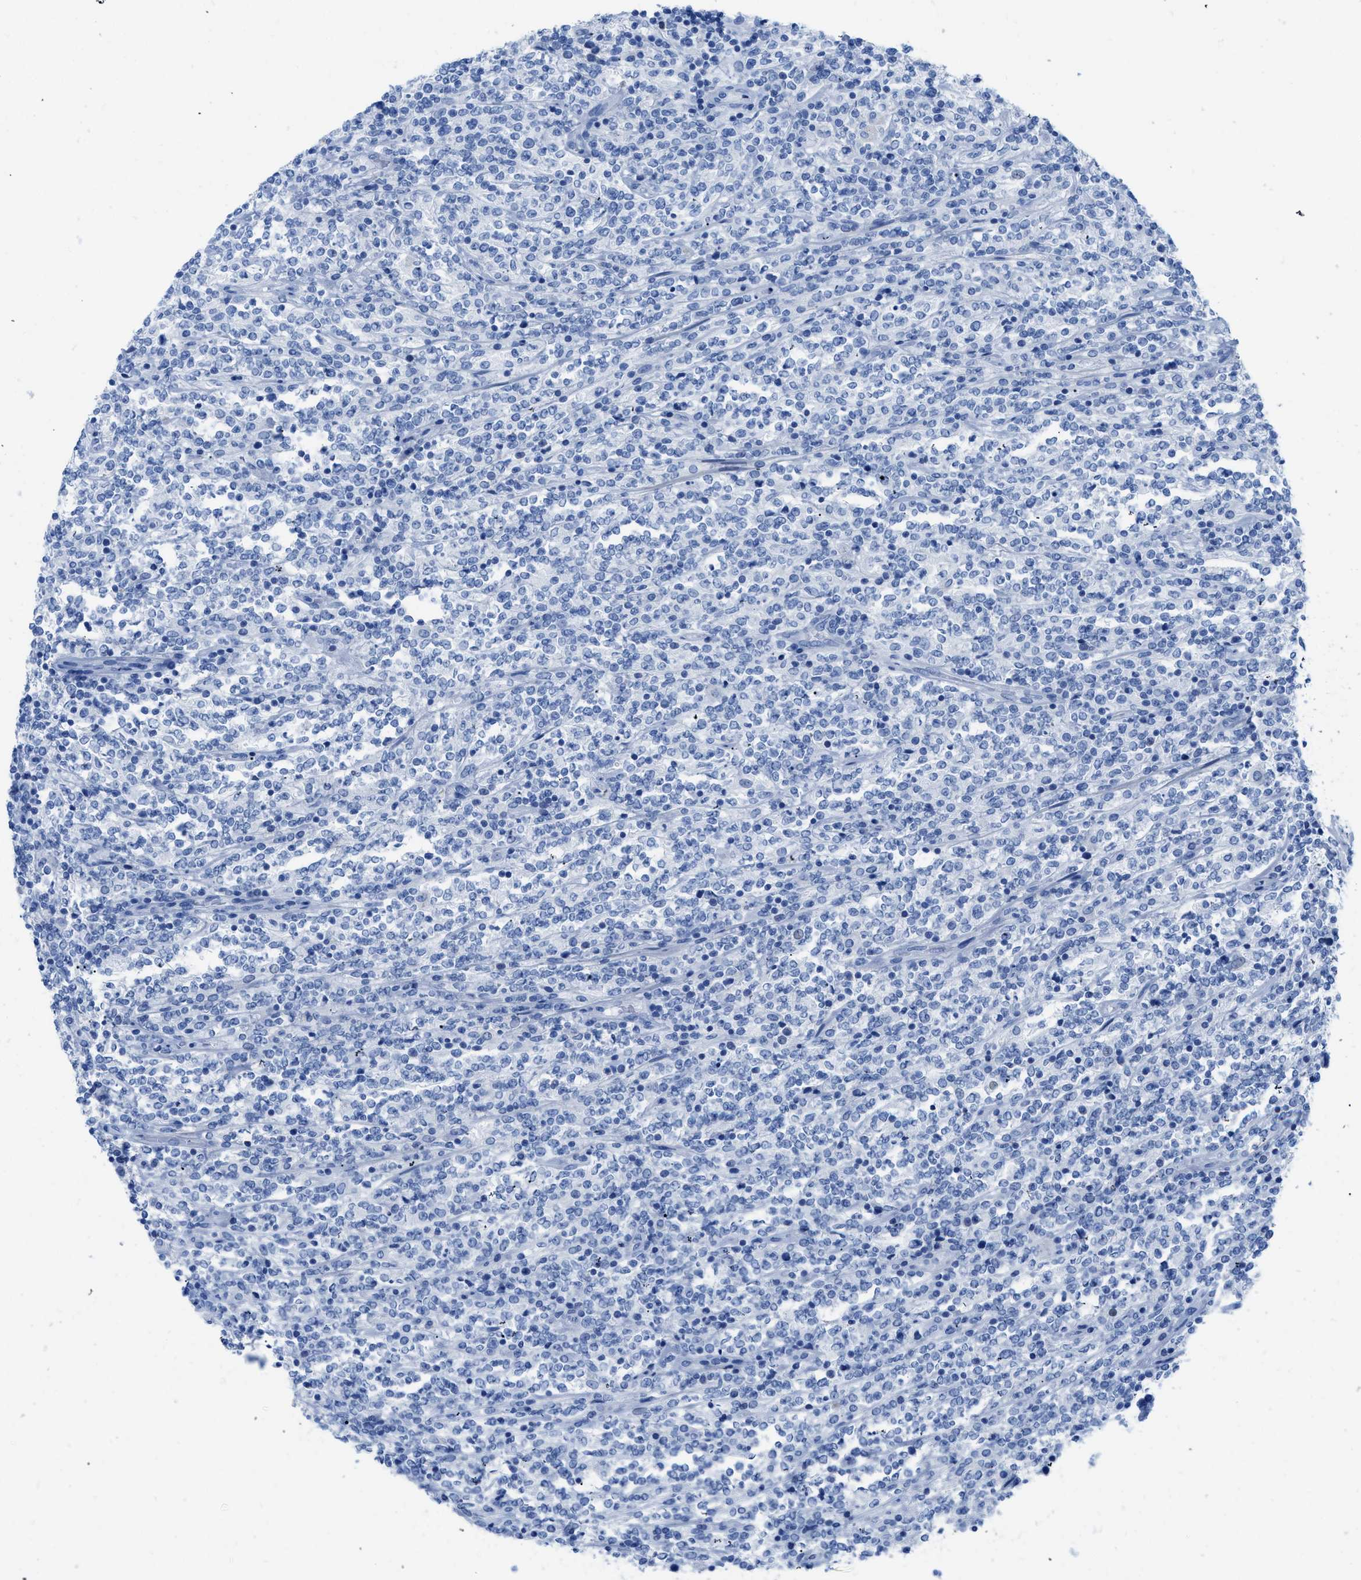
{"staining": {"intensity": "negative", "quantity": "none", "location": "none"}, "tissue": "lymphoma", "cell_type": "Tumor cells", "image_type": "cancer", "snomed": [{"axis": "morphology", "description": "Malignant lymphoma, non-Hodgkin's type, High grade"}, {"axis": "topography", "description": "Soft tissue"}], "caption": "Tumor cells show no significant positivity in malignant lymphoma, non-Hodgkin's type (high-grade).", "gene": "COL3A1", "patient": {"sex": "male", "age": 18}}